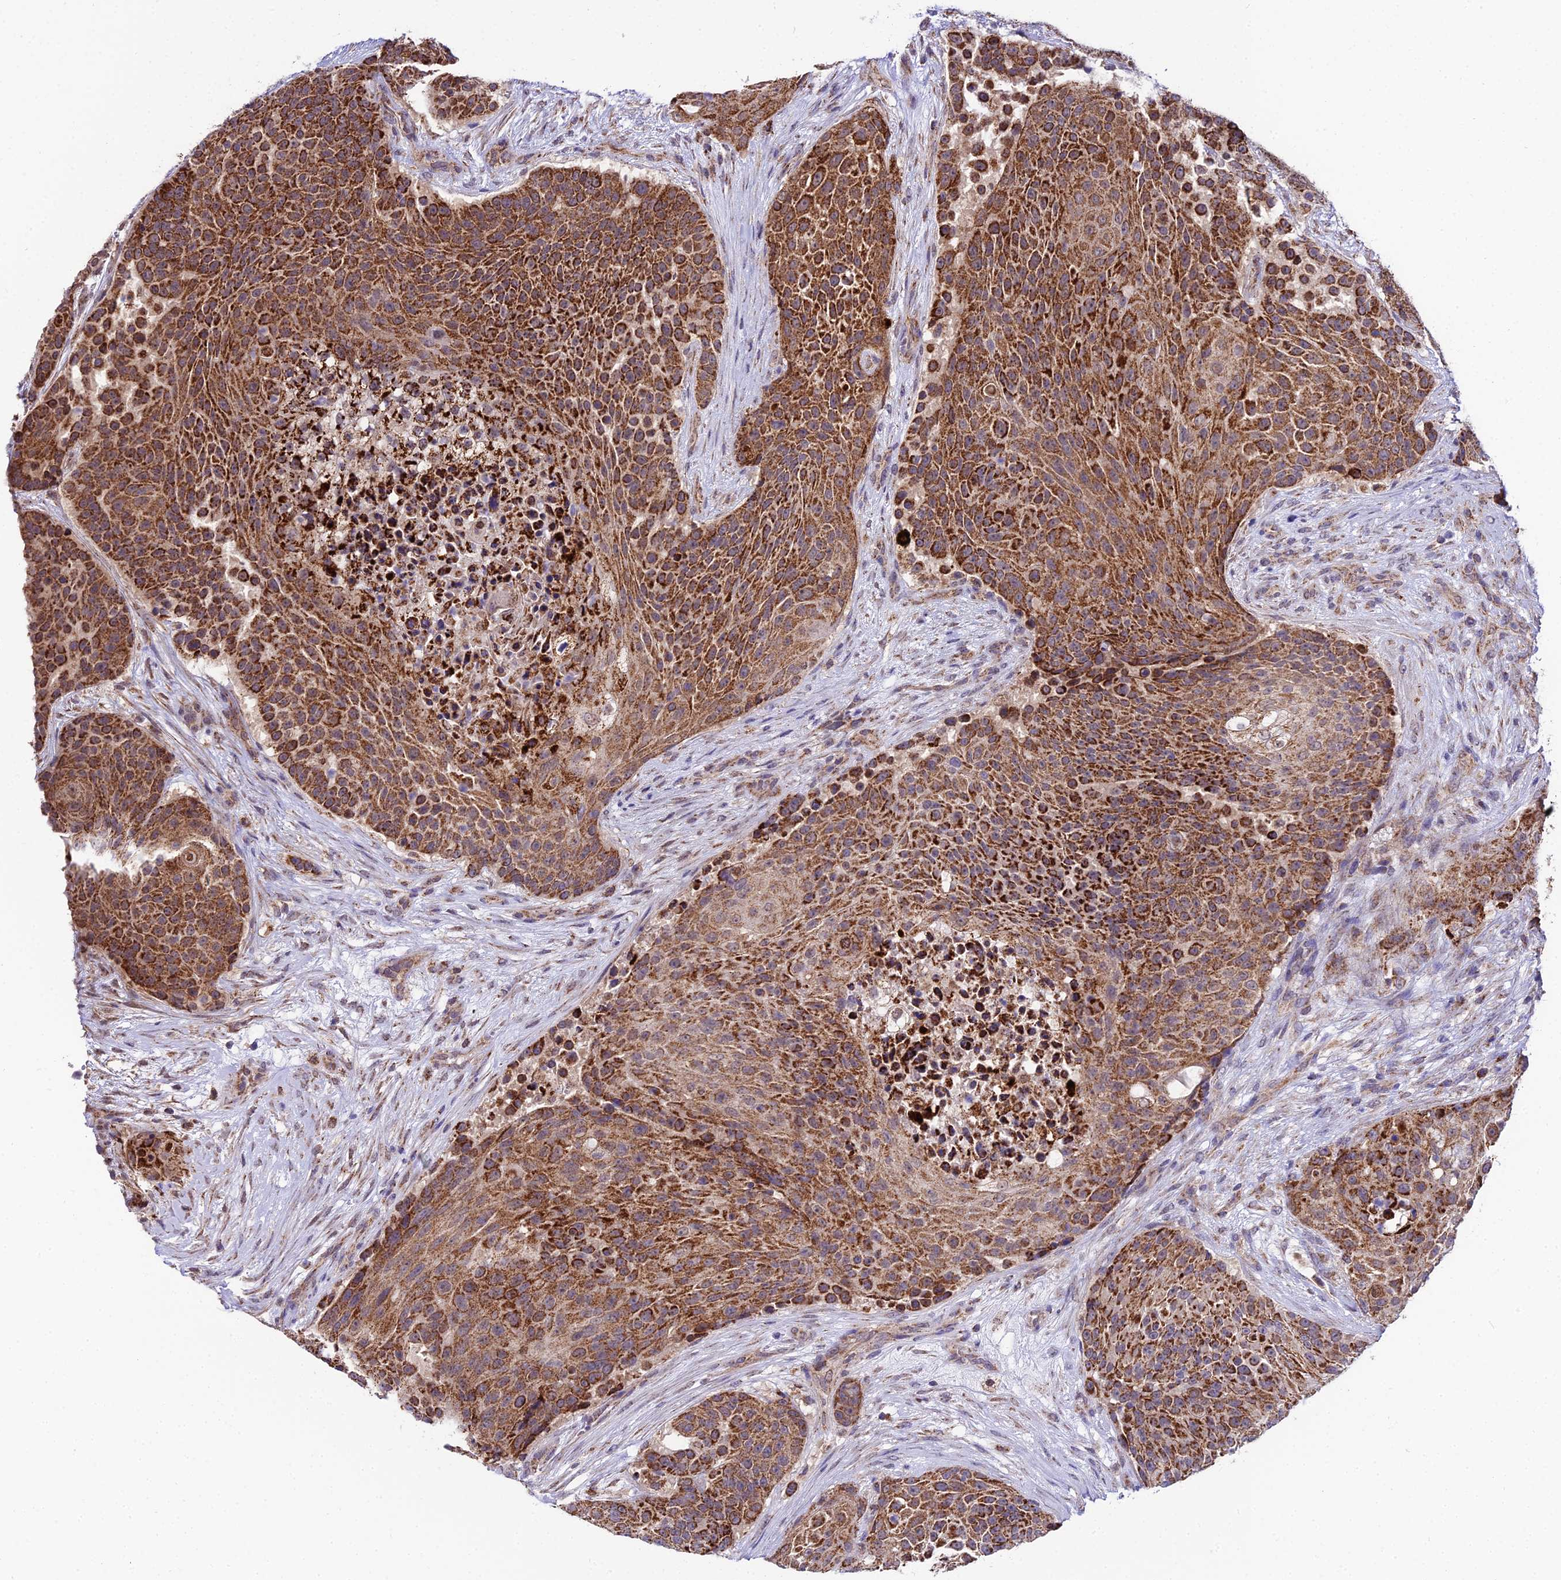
{"staining": {"intensity": "strong", "quantity": ">75%", "location": "cytoplasmic/membranous"}, "tissue": "urothelial cancer", "cell_type": "Tumor cells", "image_type": "cancer", "snomed": [{"axis": "morphology", "description": "Urothelial carcinoma, High grade"}, {"axis": "topography", "description": "Urinary bladder"}], "caption": "Immunohistochemistry photomicrograph of neoplastic tissue: human high-grade urothelial carcinoma stained using immunohistochemistry (IHC) reveals high levels of strong protein expression localized specifically in the cytoplasmic/membranous of tumor cells, appearing as a cytoplasmic/membranous brown color.", "gene": "PSMD2", "patient": {"sex": "female", "age": 63}}